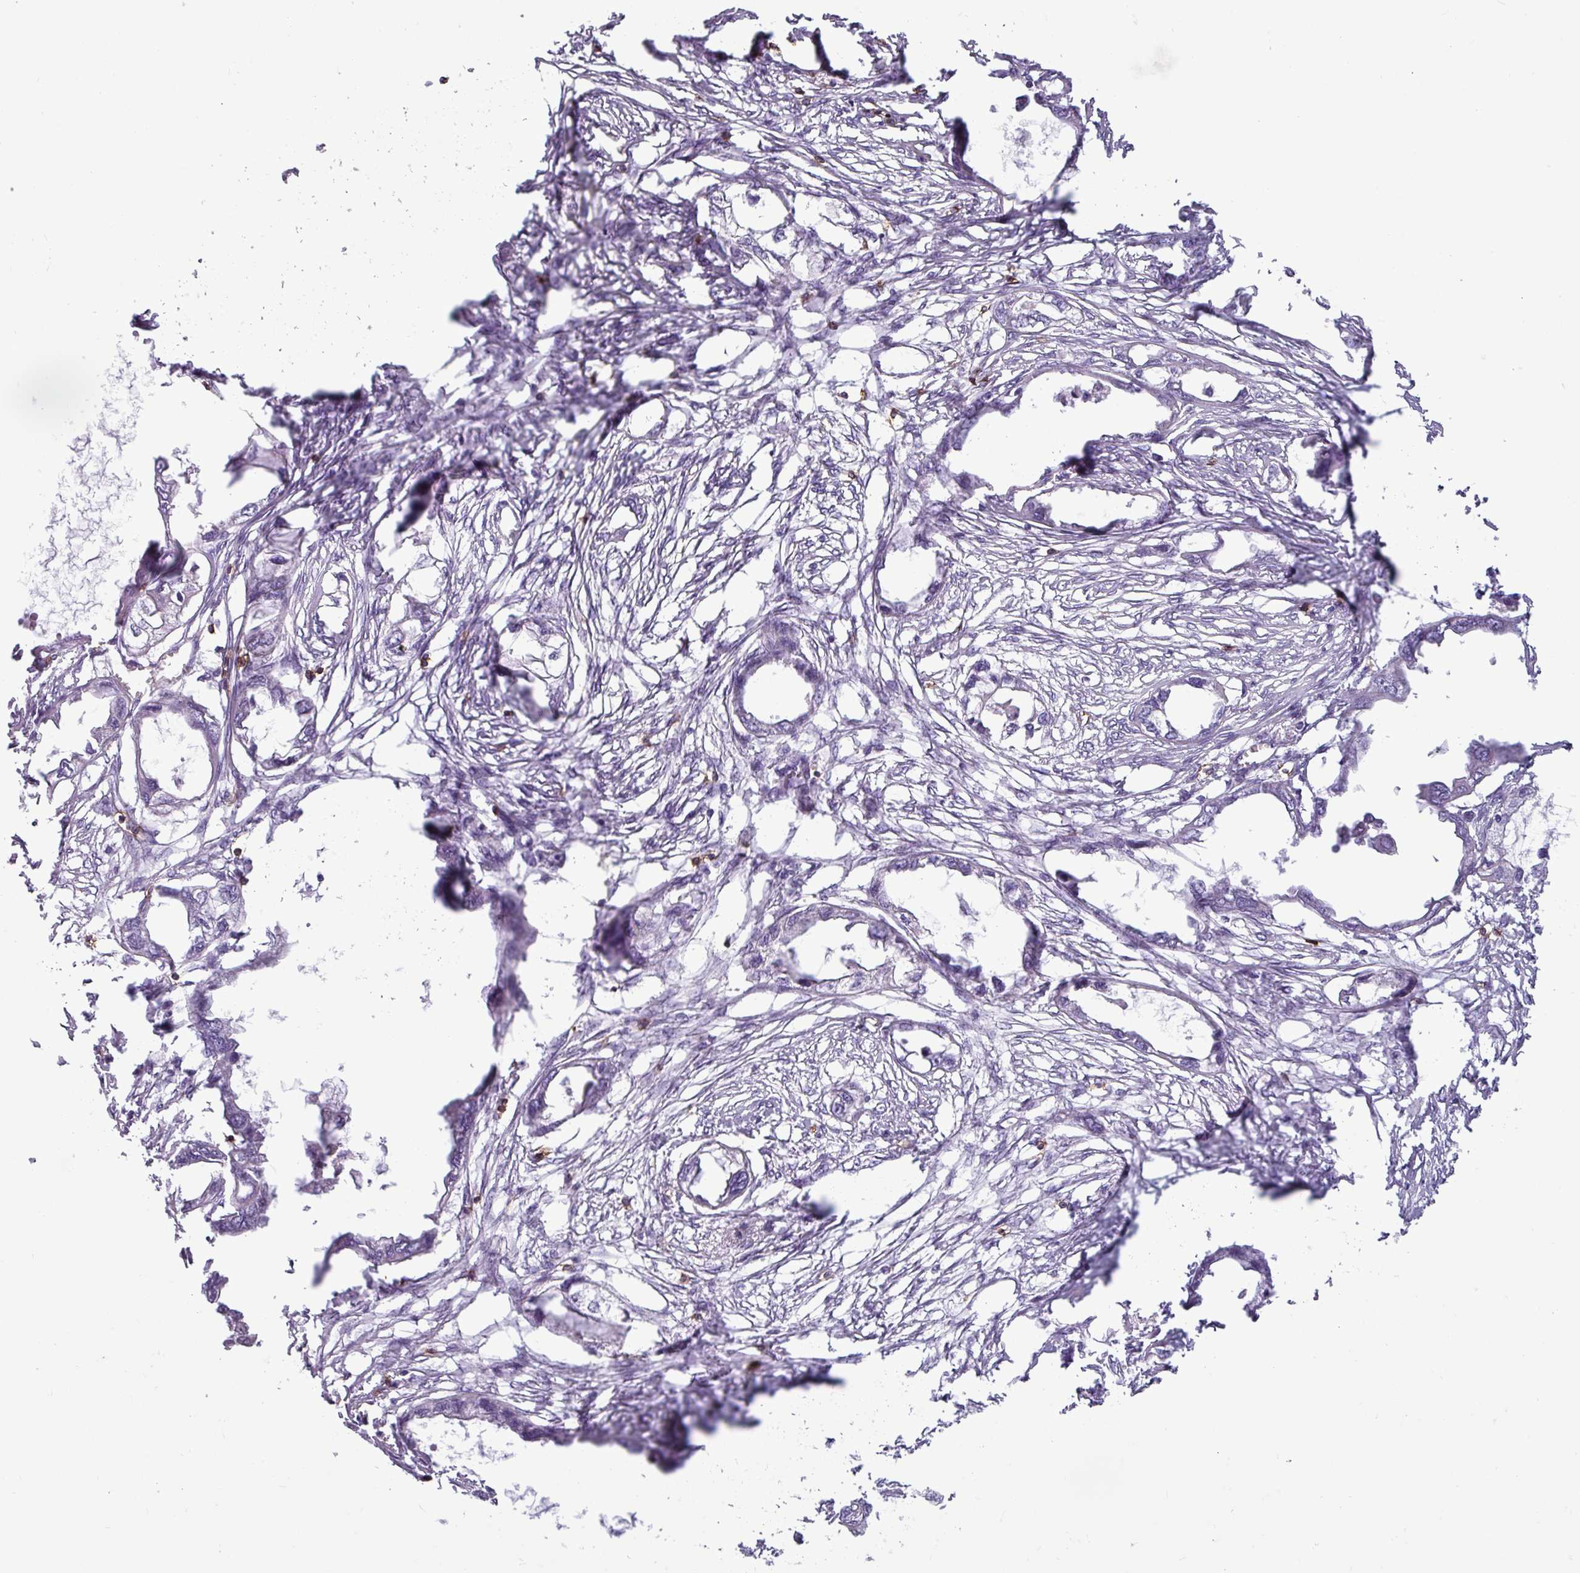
{"staining": {"intensity": "negative", "quantity": "none", "location": "none"}, "tissue": "endometrial cancer", "cell_type": "Tumor cells", "image_type": "cancer", "snomed": [{"axis": "morphology", "description": "Adenocarcinoma, NOS"}, {"axis": "morphology", "description": "Adenocarcinoma, metastatic, NOS"}, {"axis": "topography", "description": "Adipose tissue"}, {"axis": "topography", "description": "Endometrium"}], "caption": "The micrograph demonstrates no significant positivity in tumor cells of endometrial metastatic adenocarcinoma.", "gene": "CD8A", "patient": {"sex": "female", "age": 67}}